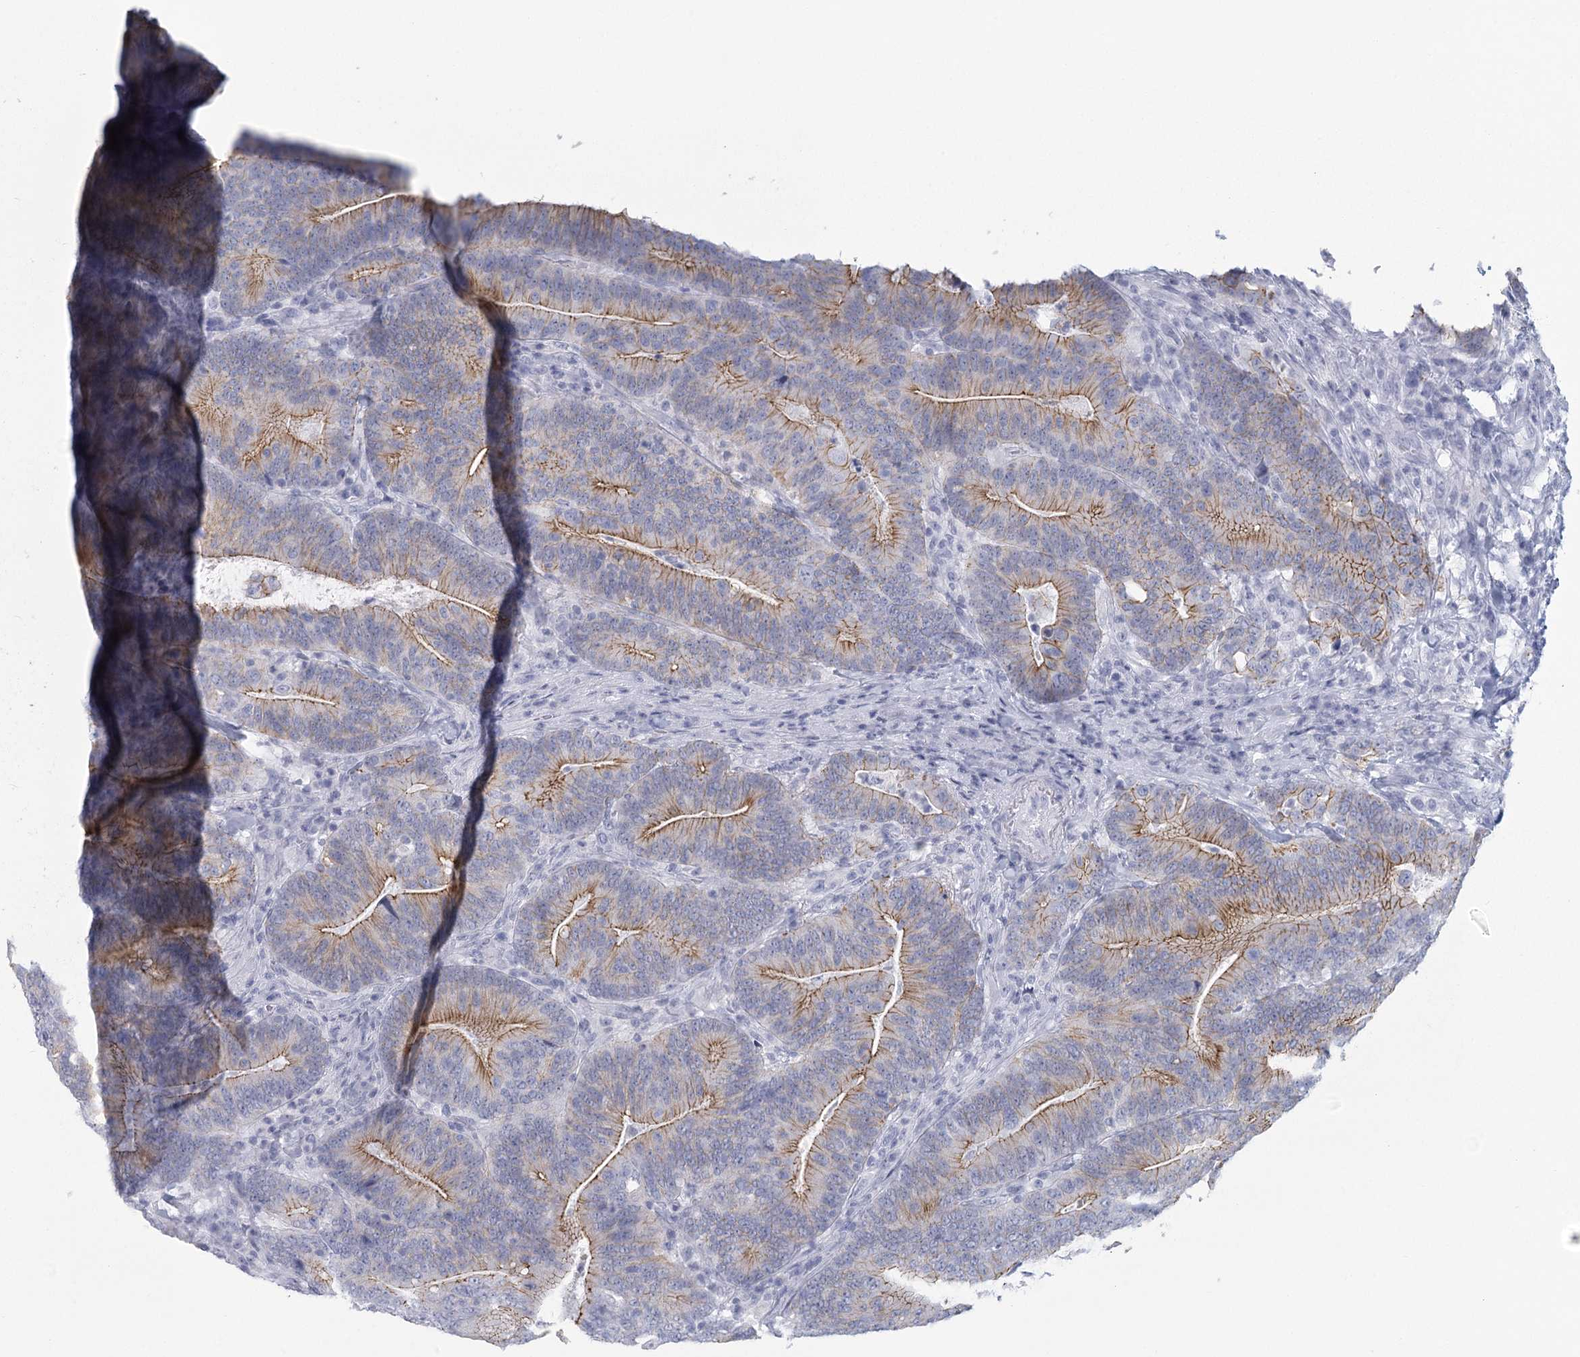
{"staining": {"intensity": "moderate", "quantity": "<25%", "location": "cytoplasmic/membranous"}, "tissue": "colorectal cancer", "cell_type": "Tumor cells", "image_type": "cancer", "snomed": [{"axis": "morphology", "description": "Adenocarcinoma, NOS"}, {"axis": "topography", "description": "Colon"}], "caption": "About <25% of tumor cells in colorectal cancer (adenocarcinoma) show moderate cytoplasmic/membranous protein expression as visualized by brown immunohistochemical staining.", "gene": "WNT8B", "patient": {"sex": "female", "age": 66}}